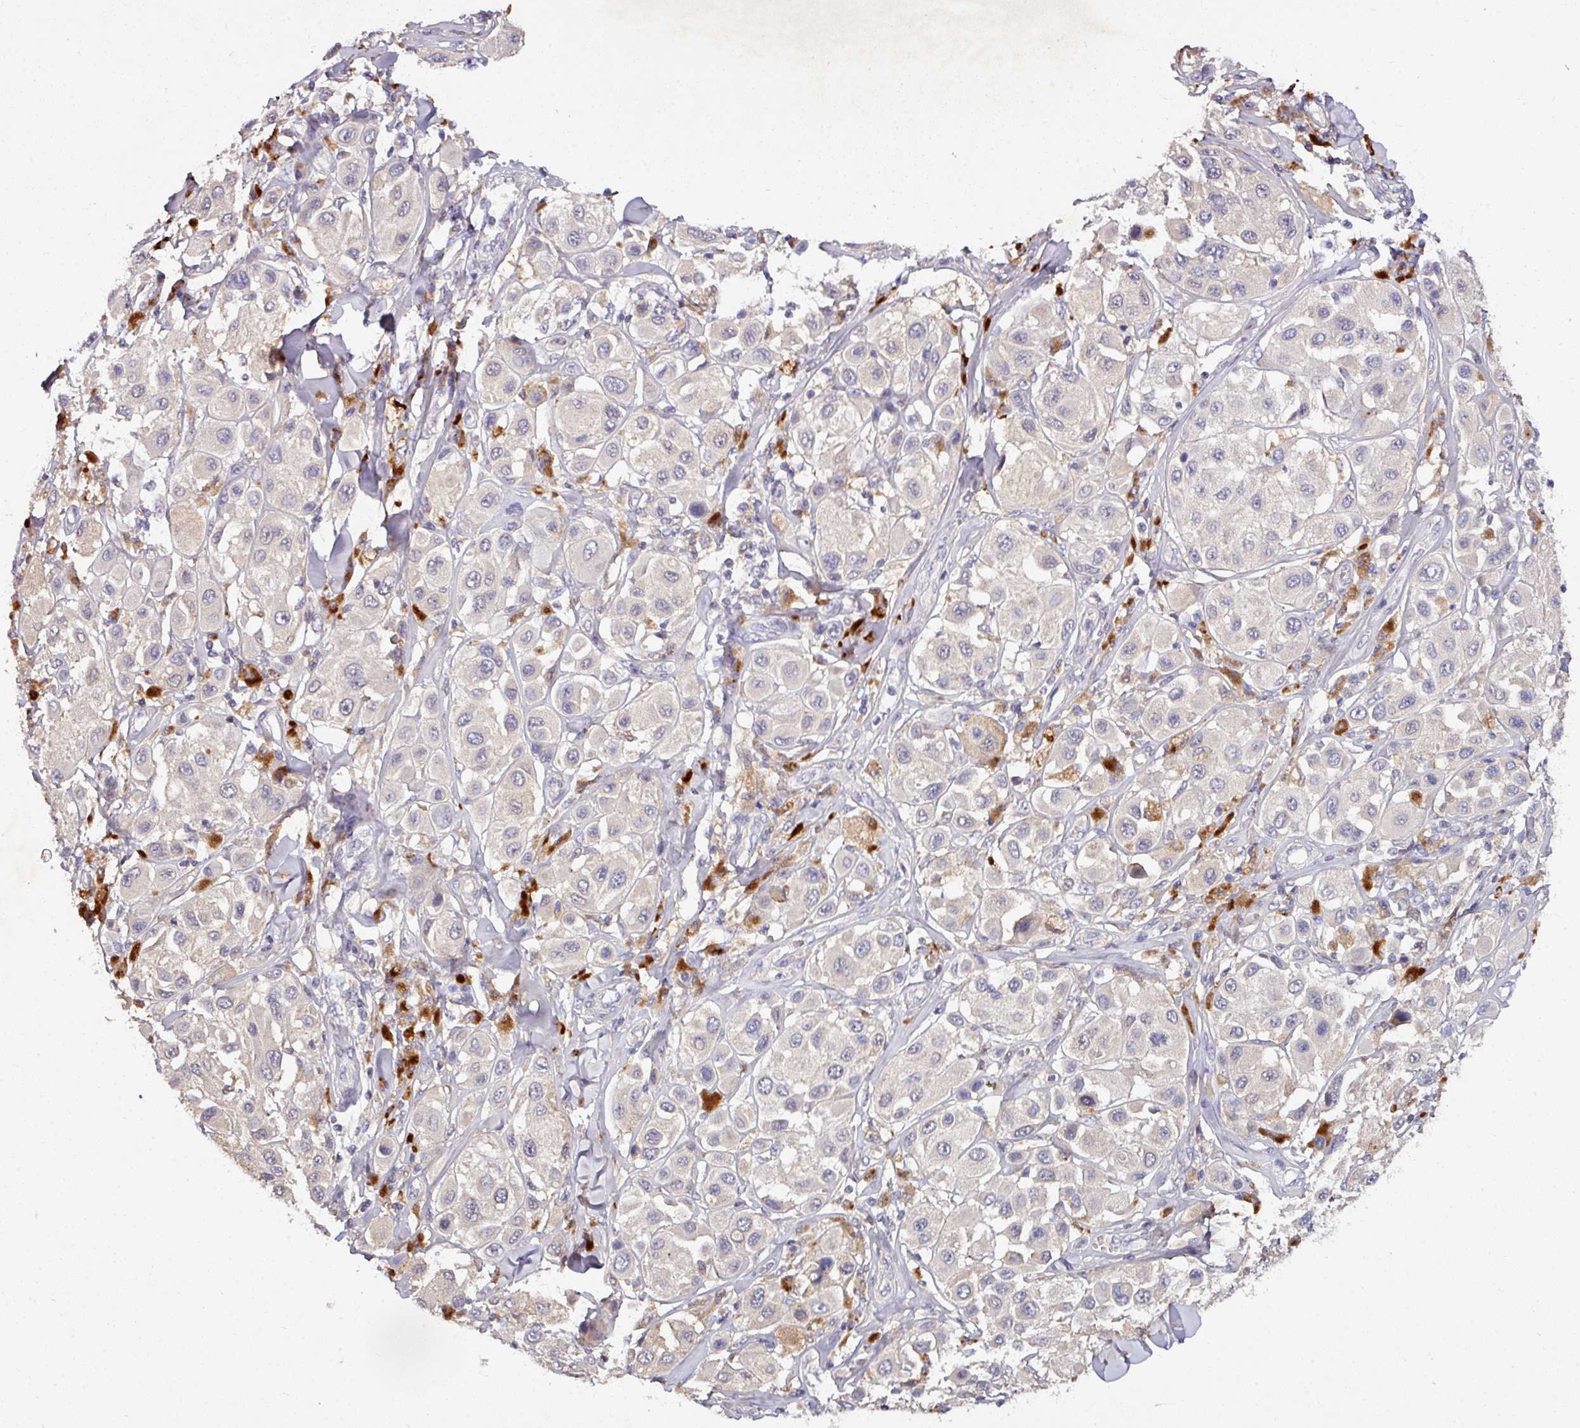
{"staining": {"intensity": "negative", "quantity": "none", "location": "none"}, "tissue": "melanoma", "cell_type": "Tumor cells", "image_type": "cancer", "snomed": [{"axis": "morphology", "description": "Malignant melanoma, Metastatic site"}, {"axis": "topography", "description": "Skin"}], "caption": "An image of human malignant melanoma (metastatic site) is negative for staining in tumor cells.", "gene": "AEBP2", "patient": {"sex": "male", "age": 41}}